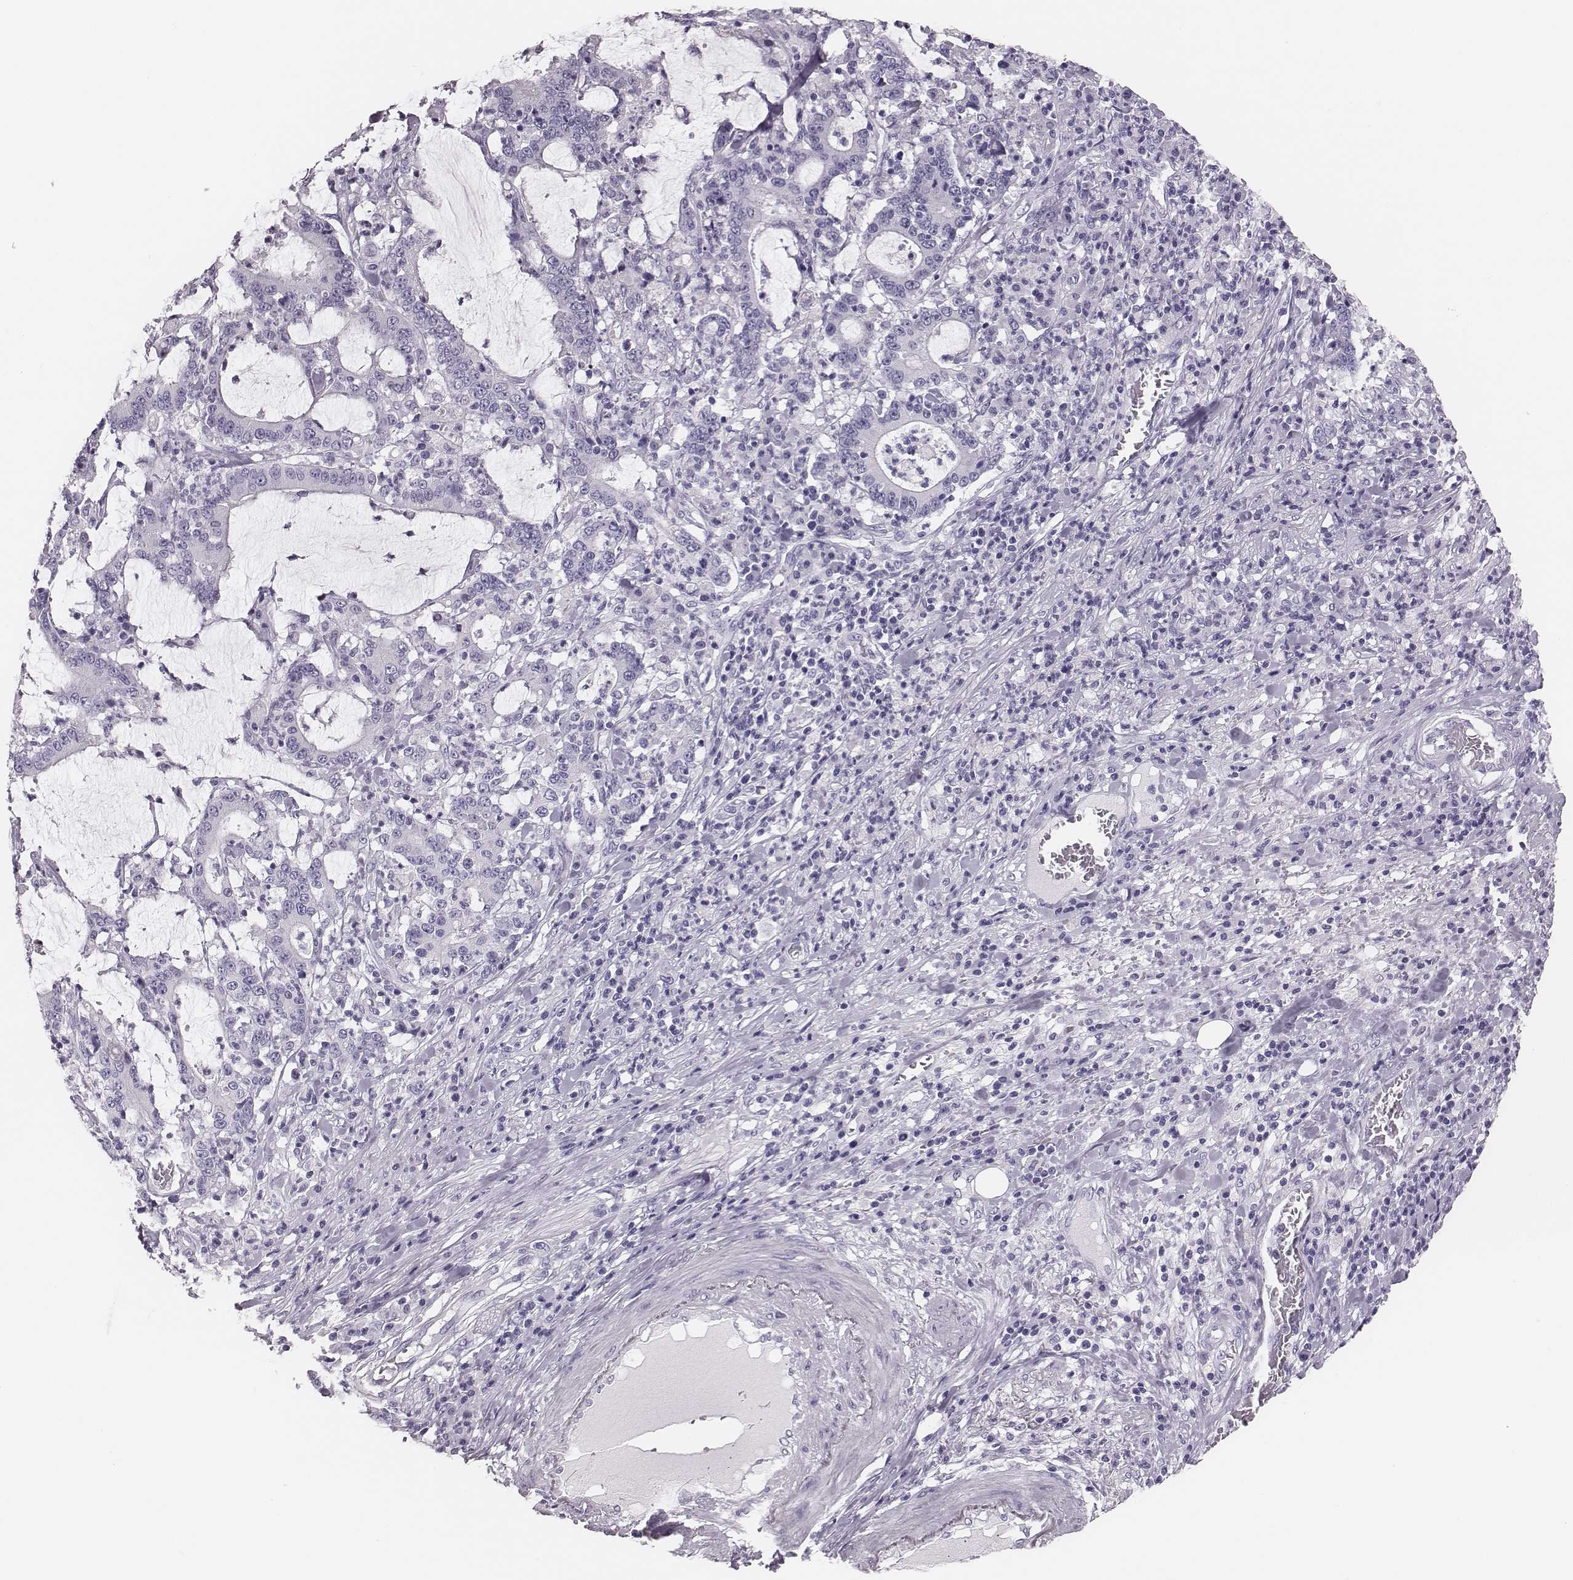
{"staining": {"intensity": "negative", "quantity": "none", "location": "none"}, "tissue": "stomach cancer", "cell_type": "Tumor cells", "image_type": "cancer", "snomed": [{"axis": "morphology", "description": "Adenocarcinoma, NOS"}, {"axis": "topography", "description": "Stomach, upper"}], "caption": "This is an immunohistochemistry photomicrograph of human stomach adenocarcinoma. There is no expression in tumor cells.", "gene": "H1-6", "patient": {"sex": "male", "age": 68}}